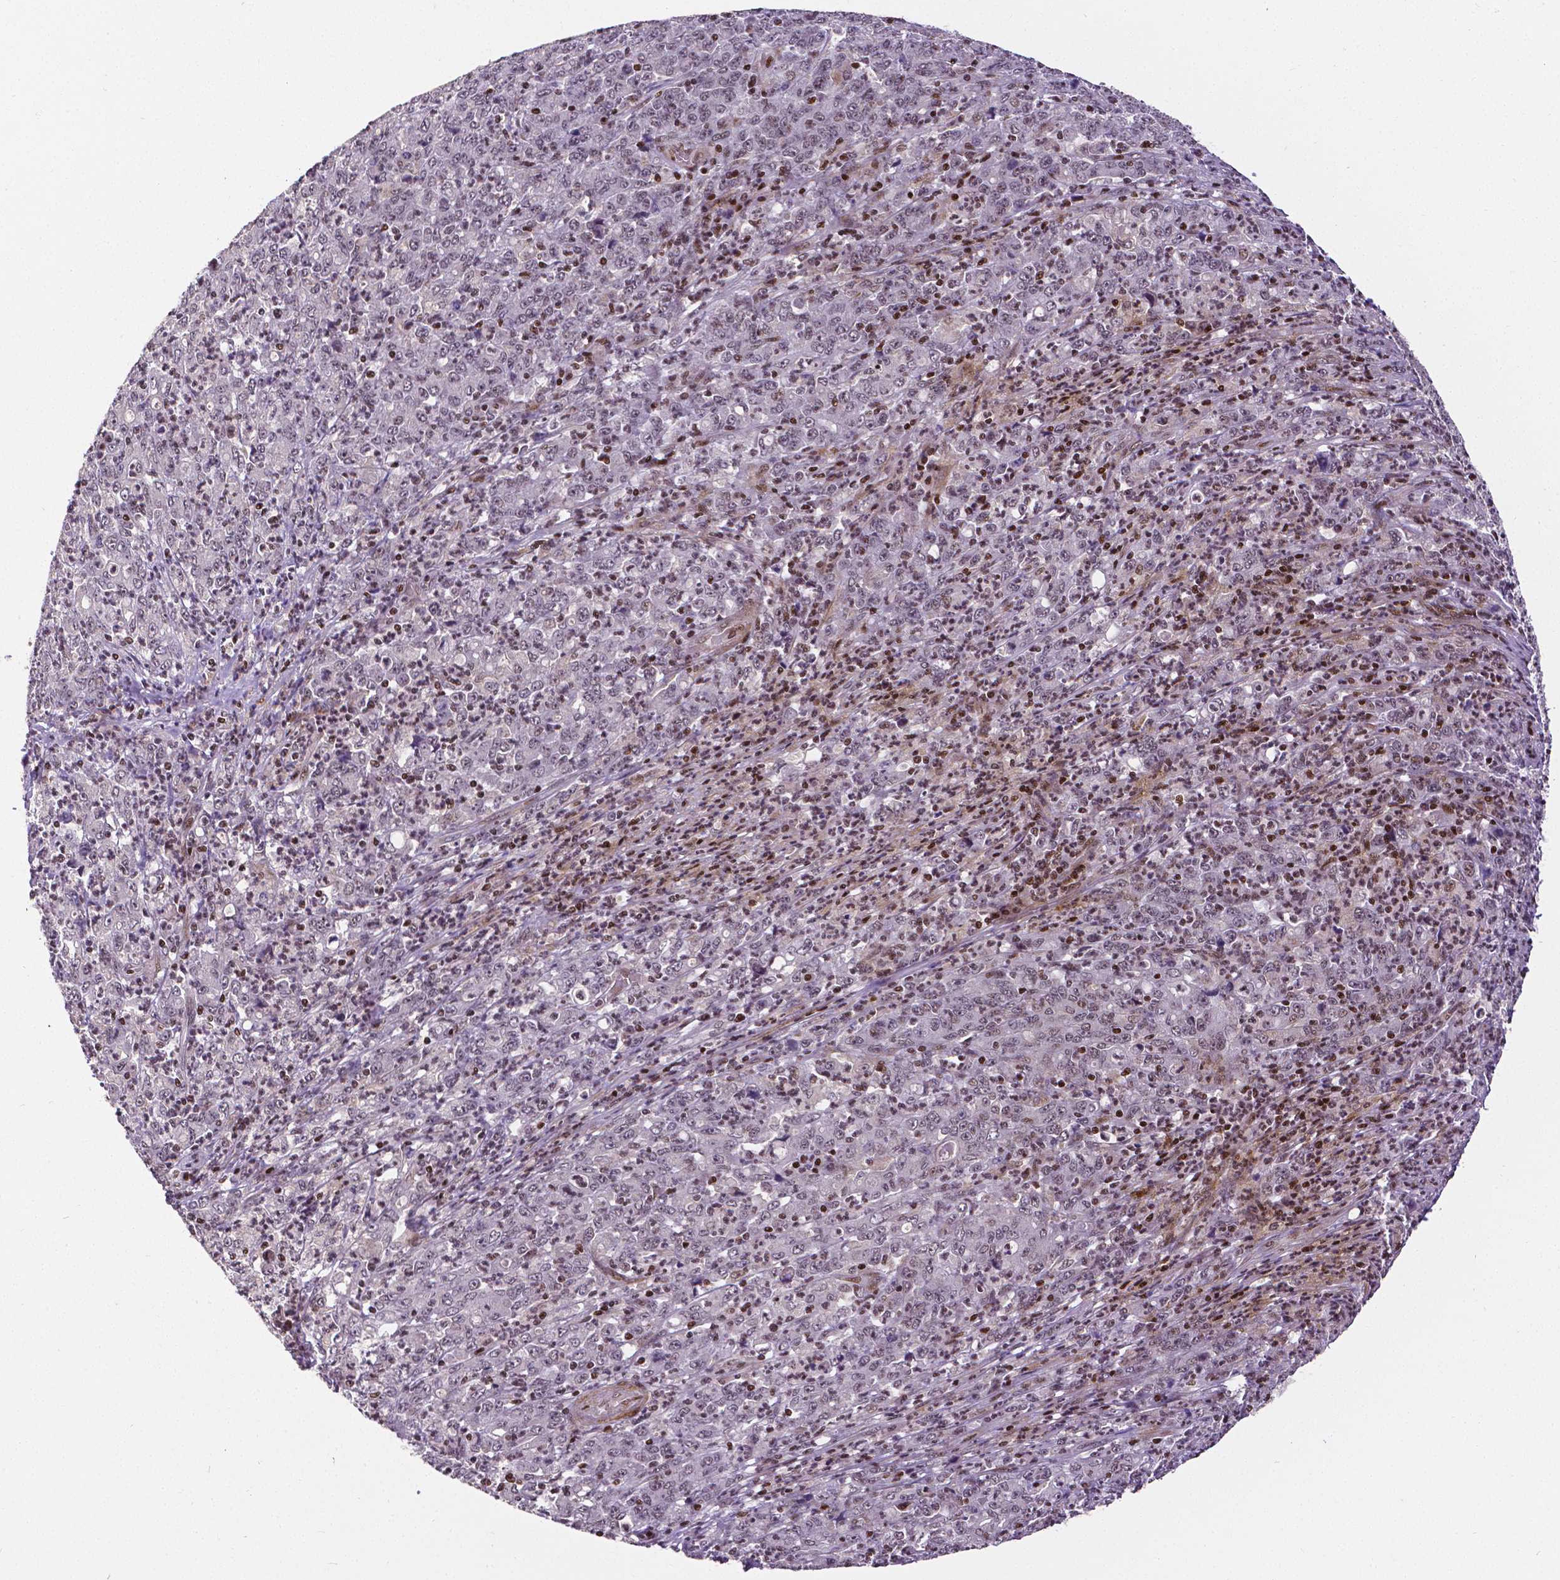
{"staining": {"intensity": "negative", "quantity": "none", "location": "none"}, "tissue": "stomach cancer", "cell_type": "Tumor cells", "image_type": "cancer", "snomed": [{"axis": "morphology", "description": "Adenocarcinoma, NOS"}, {"axis": "topography", "description": "Stomach, lower"}], "caption": "Immunohistochemistry (IHC) of adenocarcinoma (stomach) exhibits no positivity in tumor cells.", "gene": "CTCF", "patient": {"sex": "female", "age": 71}}